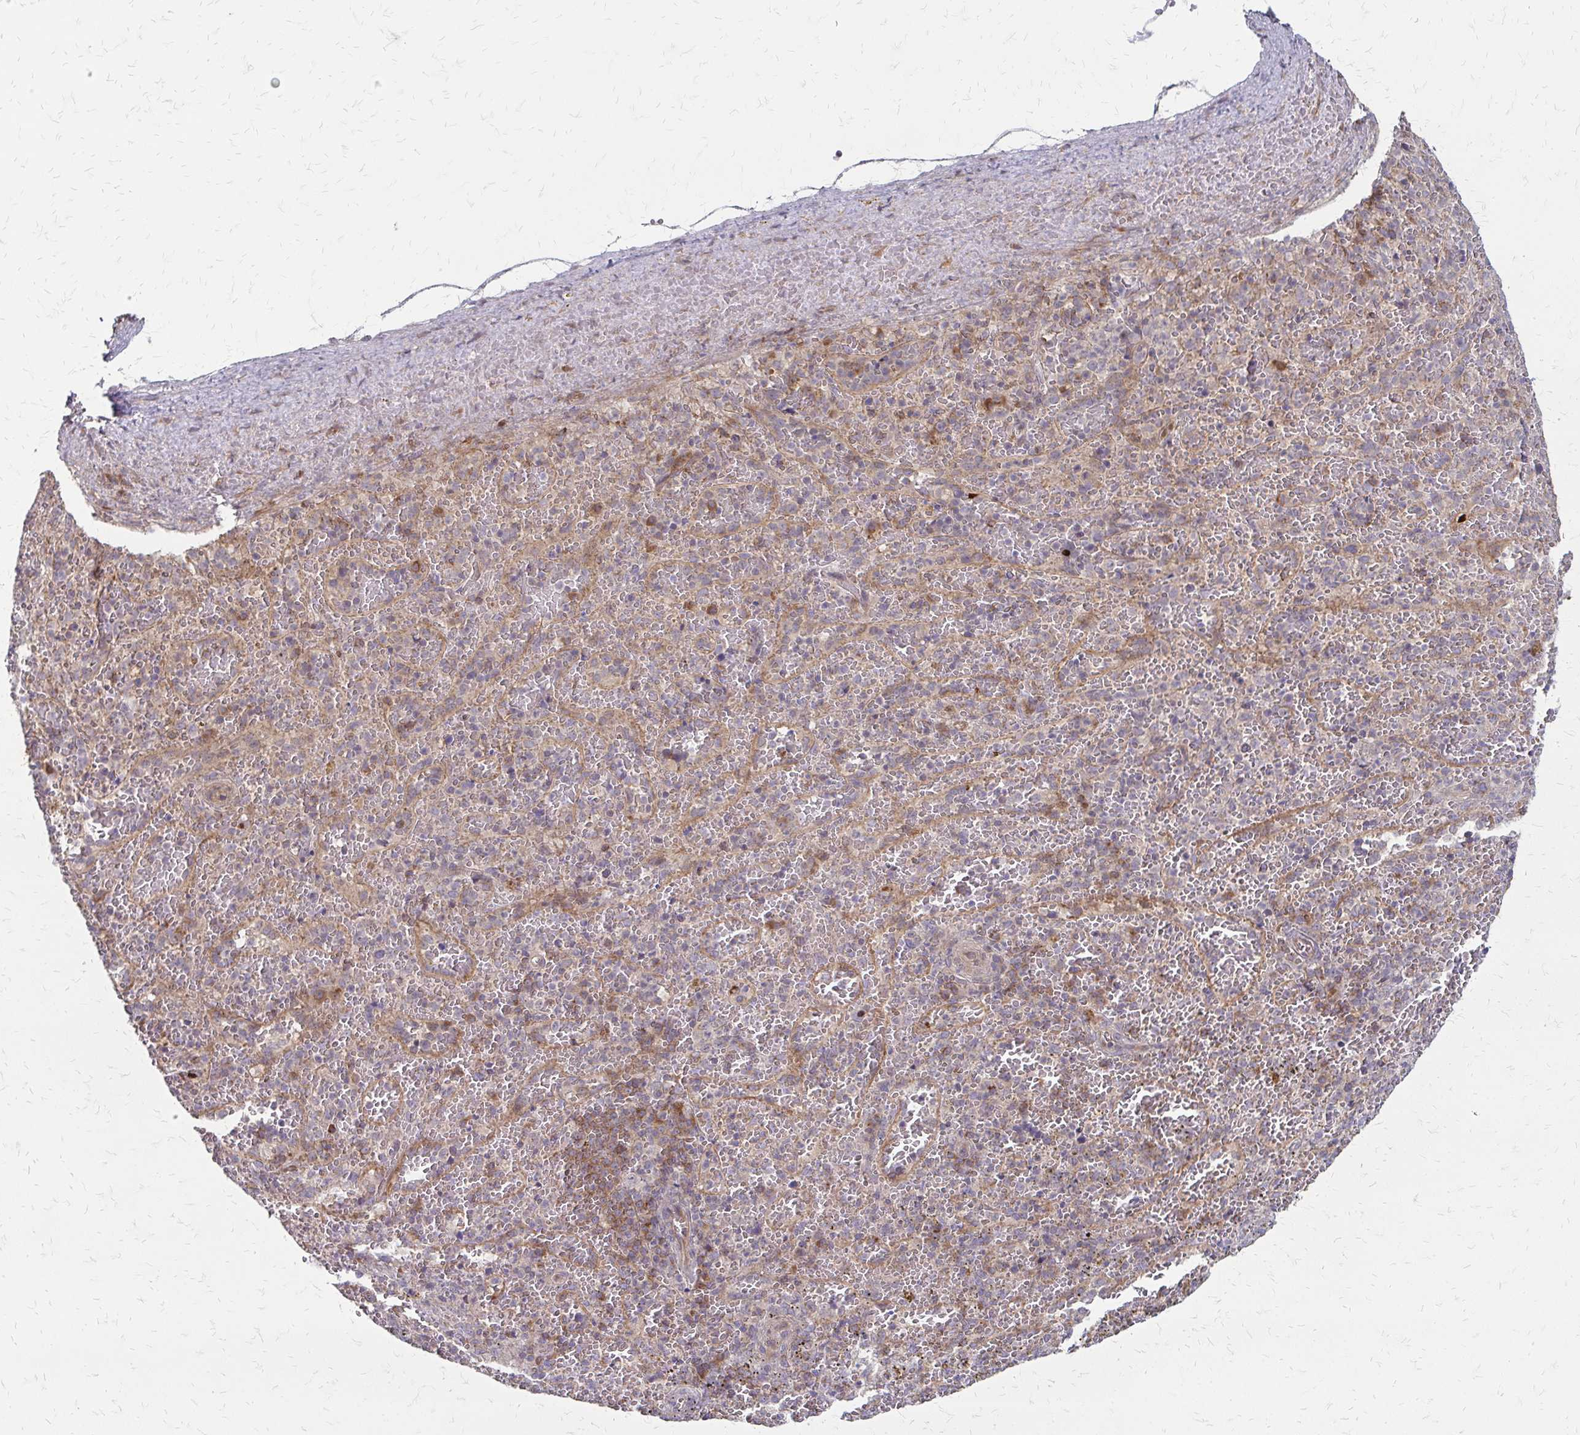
{"staining": {"intensity": "negative", "quantity": "none", "location": "none"}, "tissue": "spleen", "cell_type": "Cells in red pulp", "image_type": "normal", "snomed": [{"axis": "morphology", "description": "Normal tissue, NOS"}, {"axis": "topography", "description": "Spleen"}], "caption": "This is an immunohistochemistry (IHC) photomicrograph of normal human spleen. There is no positivity in cells in red pulp.", "gene": "ZNF383", "patient": {"sex": "female", "age": 50}}